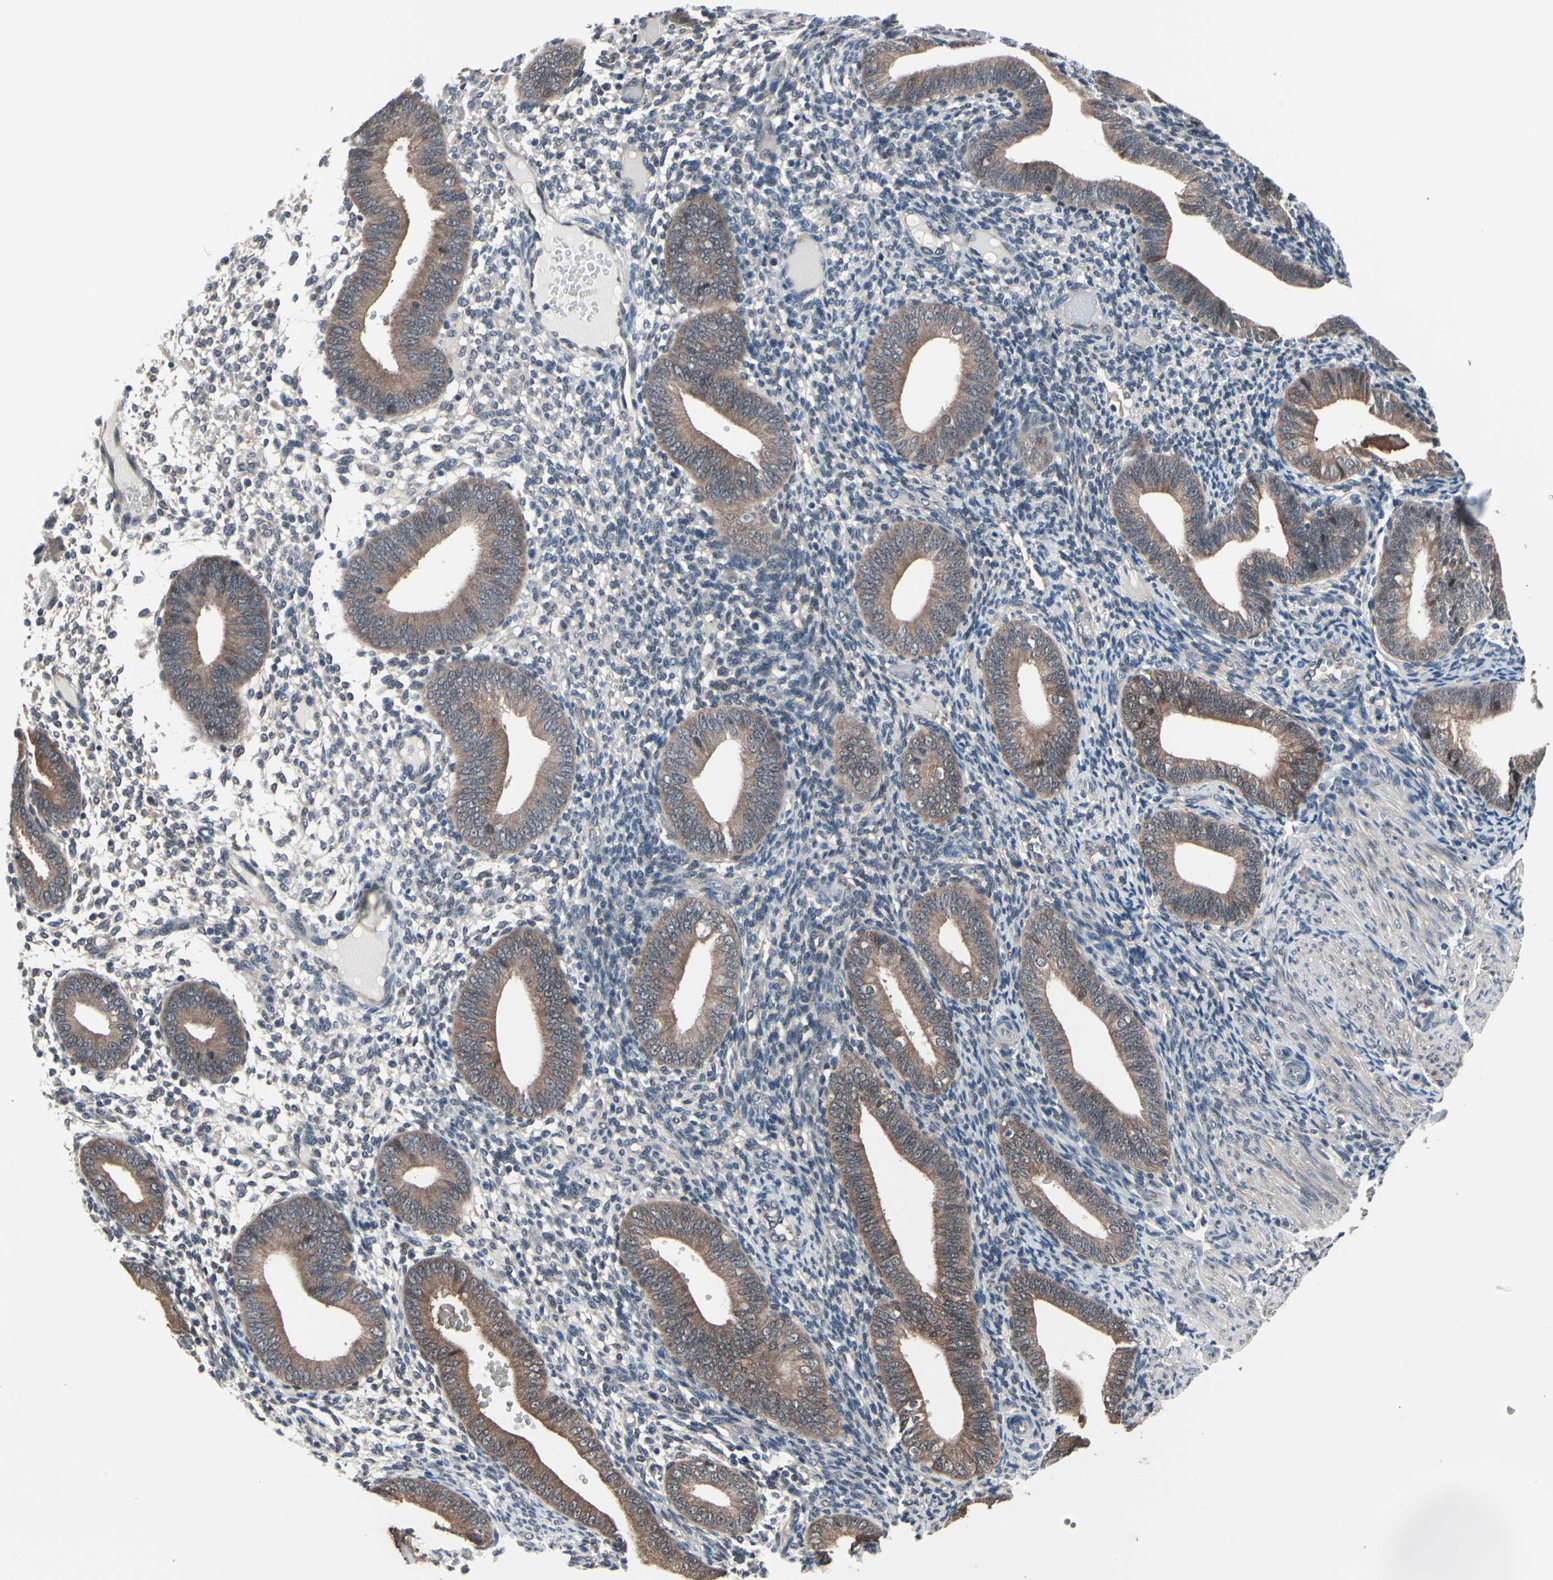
{"staining": {"intensity": "weak", "quantity": ">75%", "location": "cytoplasmic/membranous"}, "tissue": "endometrium", "cell_type": "Cells in endometrial stroma", "image_type": "normal", "snomed": [{"axis": "morphology", "description": "Normal tissue, NOS"}, {"axis": "topography", "description": "Endometrium"}], "caption": "Cells in endometrial stroma display weak cytoplasmic/membranous staining in approximately >75% of cells in normal endometrium. Using DAB (3,3'-diaminobenzidine) (brown) and hematoxylin (blue) stains, captured at high magnification using brightfield microscopy.", "gene": "PRDX6", "patient": {"sex": "female", "age": 42}}